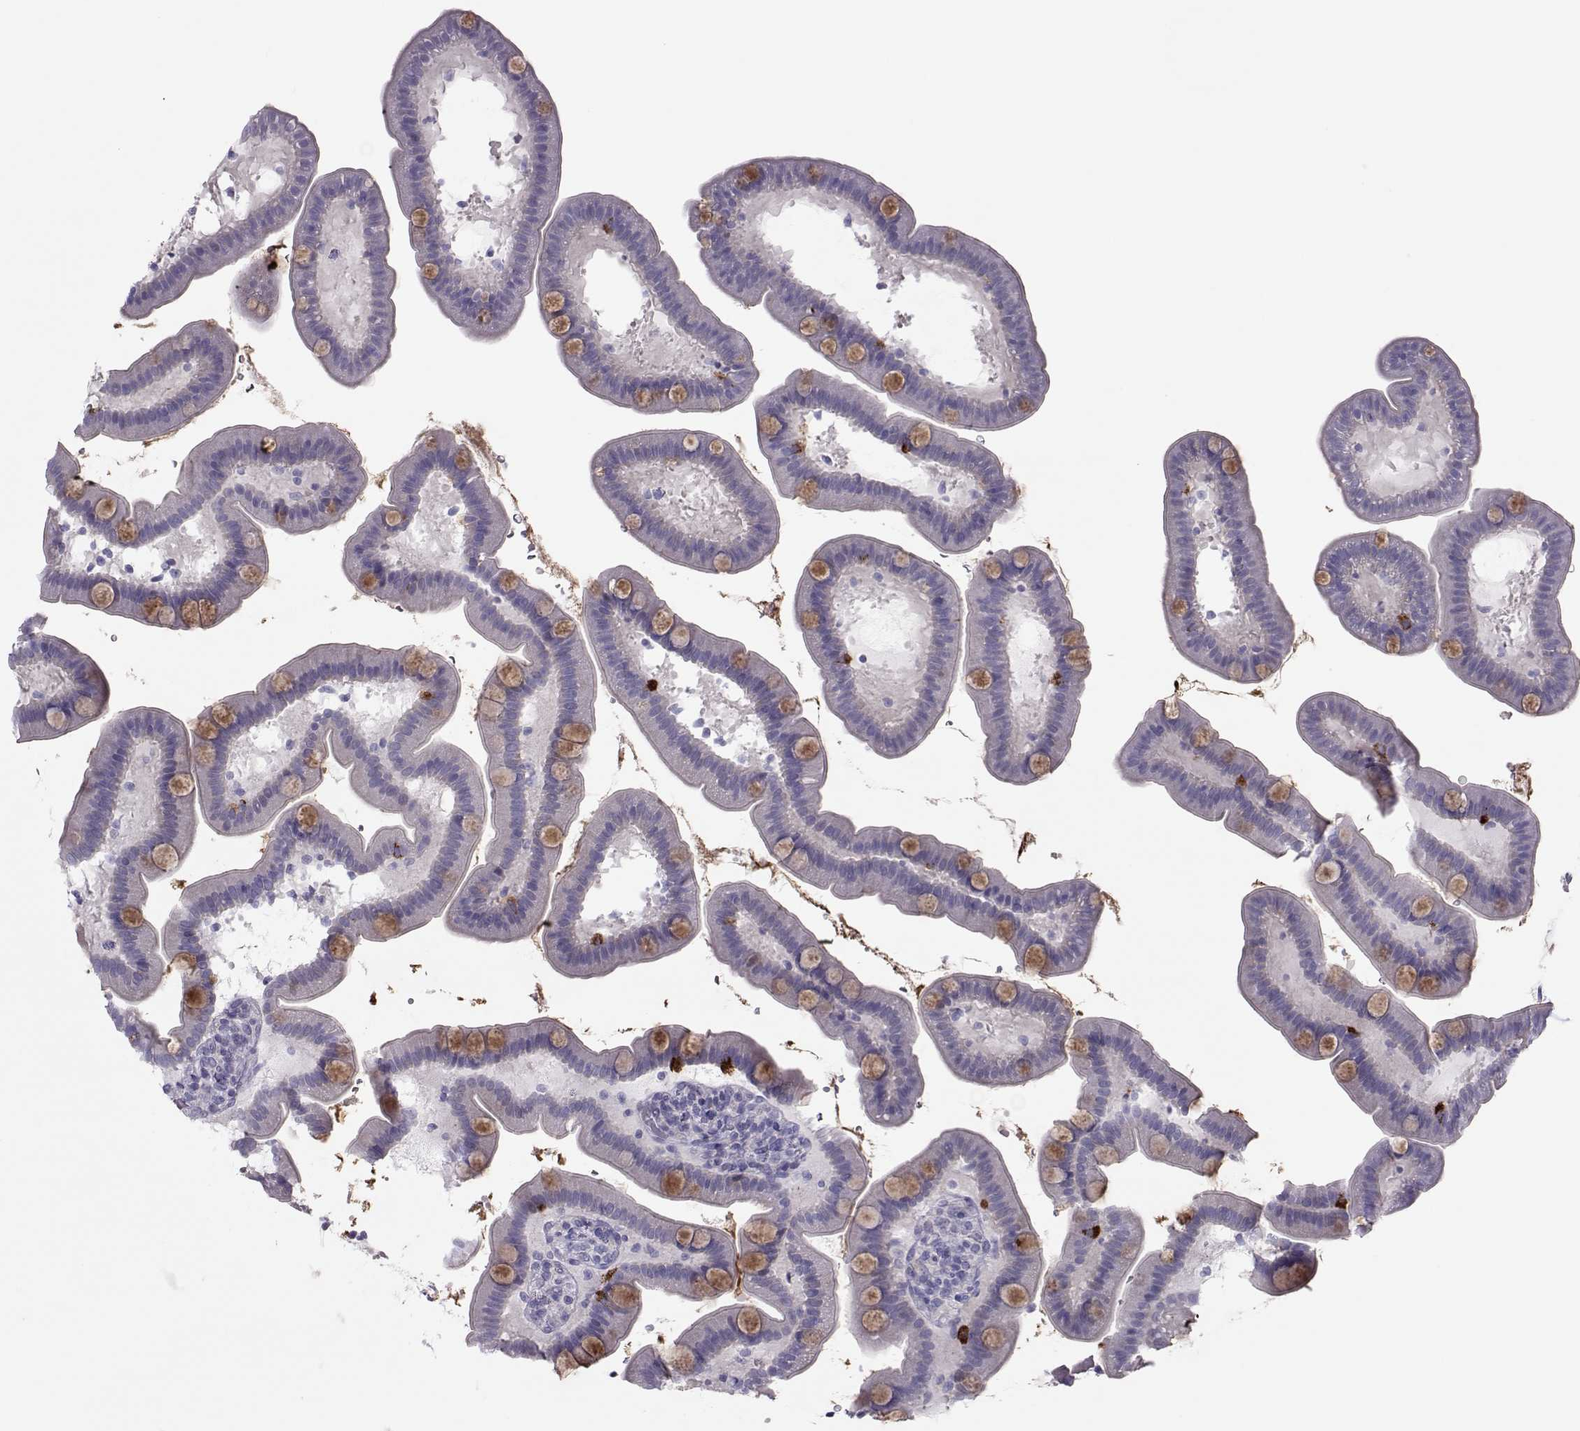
{"staining": {"intensity": "moderate", "quantity": "25%-75%", "location": "cytoplasmic/membranous"}, "tissue": "small intestine", "cell_type": "Glandular cells", "image_type": "normal", "snomed": [{"axis": "morphology", "description": "Normal tissue, NOS"}, {"axis": "topography", "description": "Small intestine"}], "caption": "Brown immunohistochemical staining in unremarkable small intestine displays moderate cytoplasmic/membranous positivity in approximately 25%-75% of glandular cells.", "gene": "TRPM7", "patient": {"sex": "male", "age": 66}}